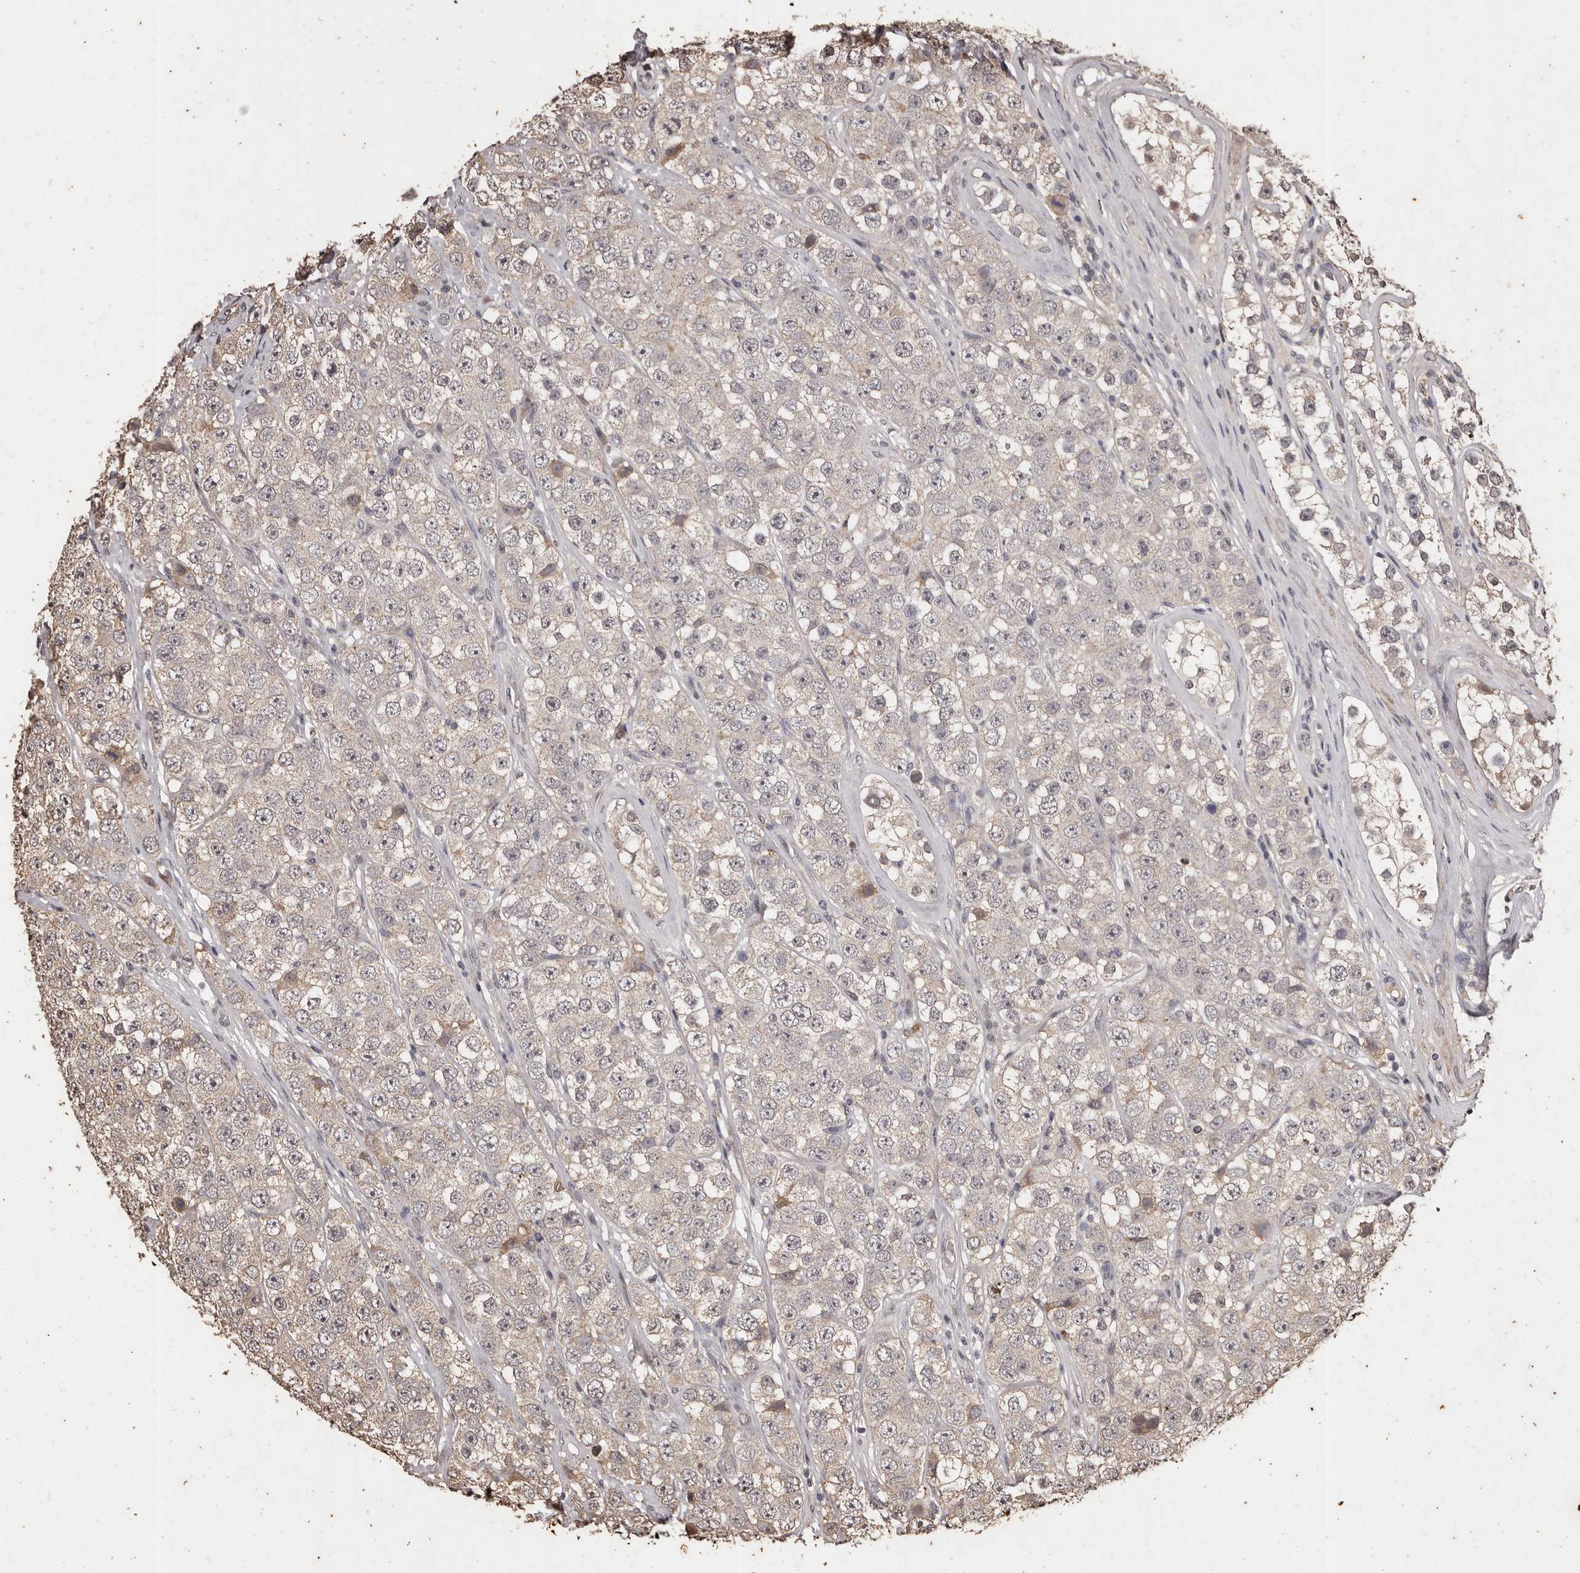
{"staining": {"intensity": "negative", "quantity": "none", "location": "none"}, "tissue": "testis cancer", "cell_type": "Tumor cells", "image_type": "cancer", "snomed": [{"axis": "morphology", "description": "Seminoma, NOS"}, {"axis": "topography", "description": "Testis"}], "caption": "Immunohistochemistry (IHC) photomicrograph of human testis cancer (seminoma) stained for a protein (brown), which exhibits no positivity in tumor cells.", "gene": "NAV1", "patient": {"sex": "male", "age": 28}}